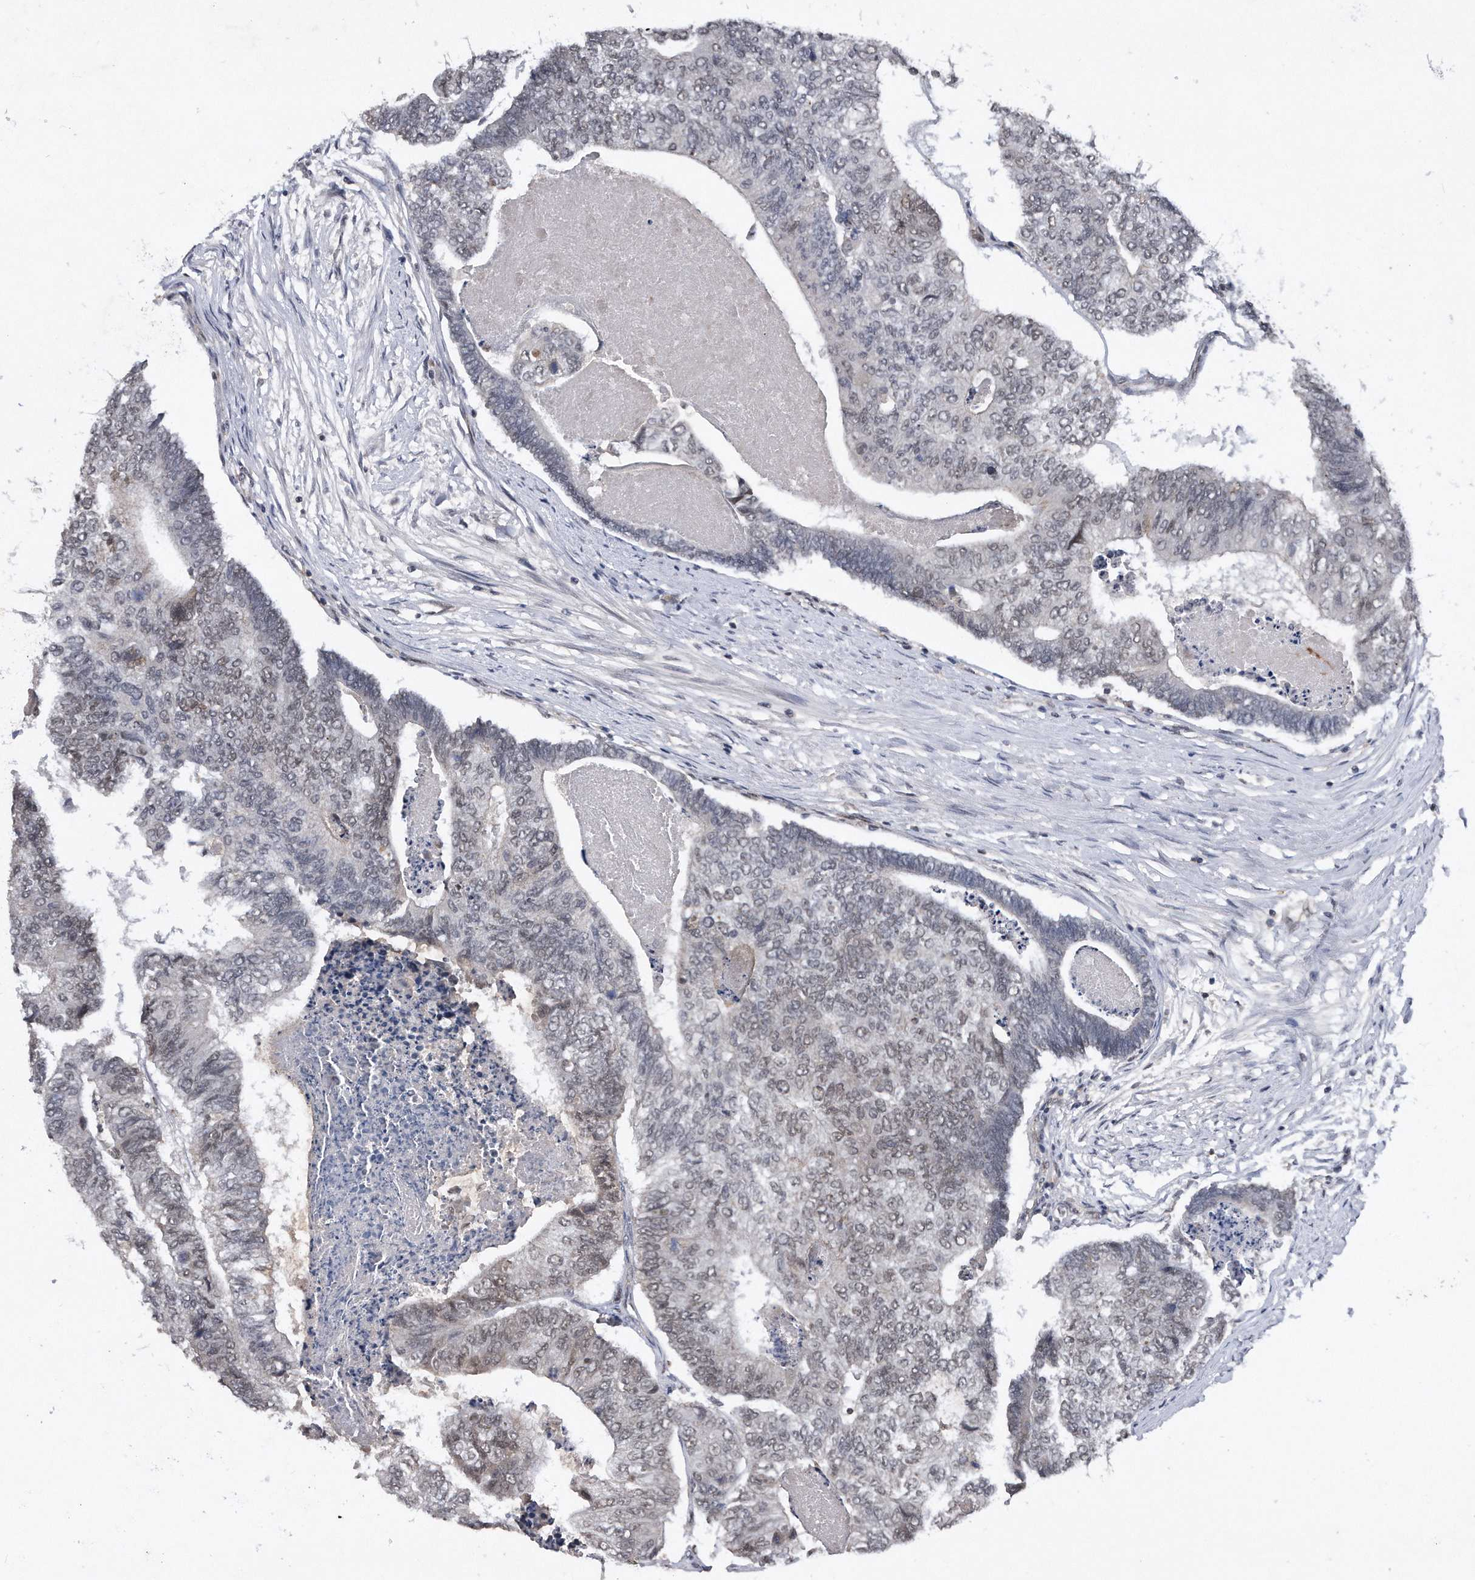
{"staining": {"intensity": "weak", "quantity": "<25%", "location": "nuclear"}, "tissue": "colorectal cancer", "cell_type": "Tumor cells", "image_type": "cancer", "snomed": [{"axis": "morphology", "description": "Adenocarcinoma, NOS"}, {"axis": "topography", "description": "Colon"}], "caption": "High magnification brightfield microscopy of adenocarcinoma (colorectal) stained with DAB (brown) and counterstained with hematoxylin (blue): tumor cells show no significant staining. (DAB (3,3'-diaminobenzidine) immunohistochemistry (IHC) with hematoxylin counter stain).", "gene": "VIRMA", "patient": {"sex": "female", "age": 67}}